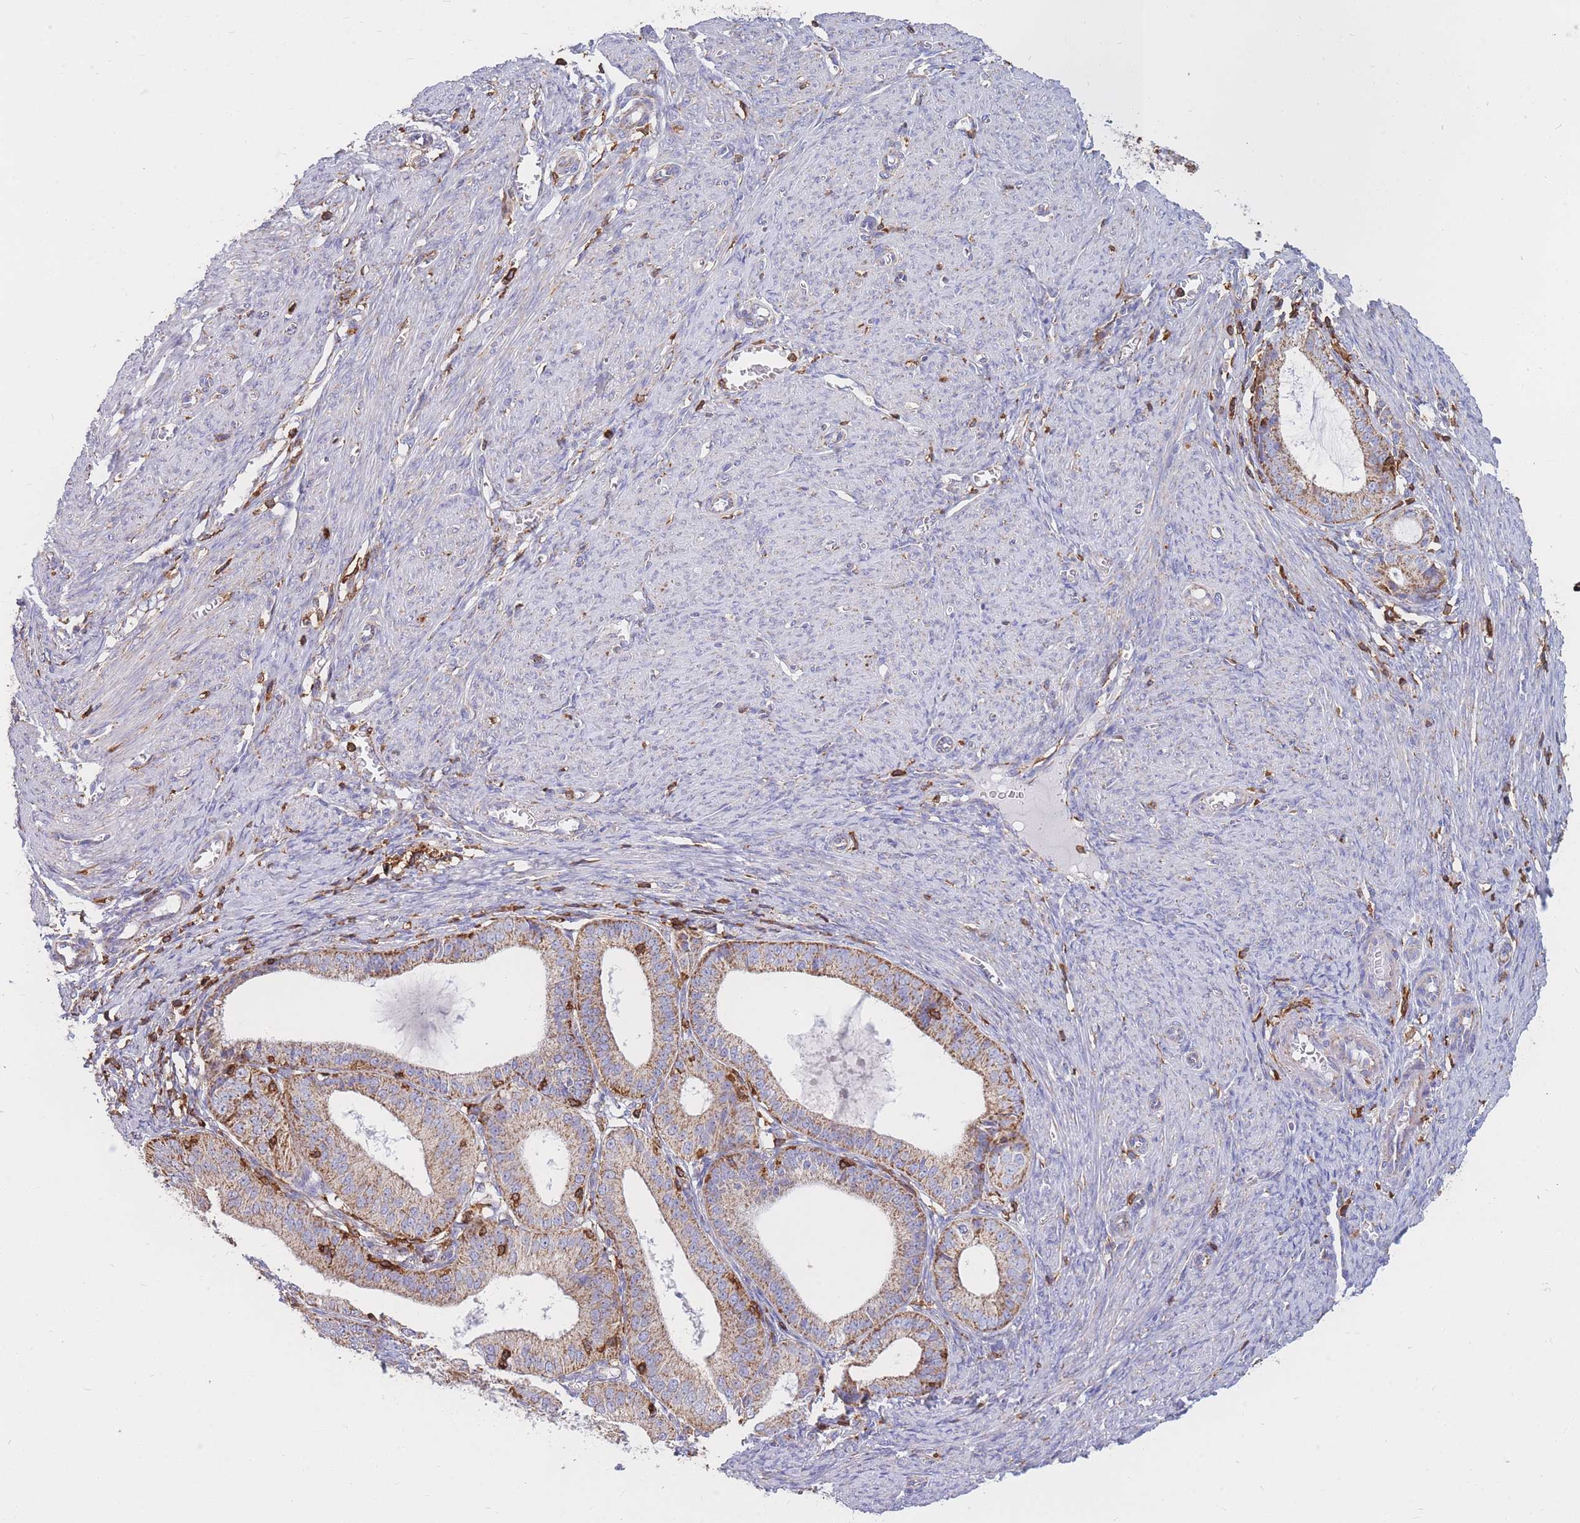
{"staining": {"intensity": "weak", "quantity": ">75%", "location": "cytoplasmic/membranous"}, "tissue": "endometrial cancer", "cell_type": "Tumor cells", "image_type": "cancer", "snomed": [{"axis": "morphology", "description": "Adenocarcinoma, NOS"}, {"axis": "topography", "description": "Endometrium"}], "caption": "The histopathology image demonstrates a brown stain indicating the presence of a protein in the cytoplasmic/membranous of tumor cells in endometrial cancer (adenocarcinoma).", "gene": "MRPL54", "patient": {"sex": "female", "age": 51}}